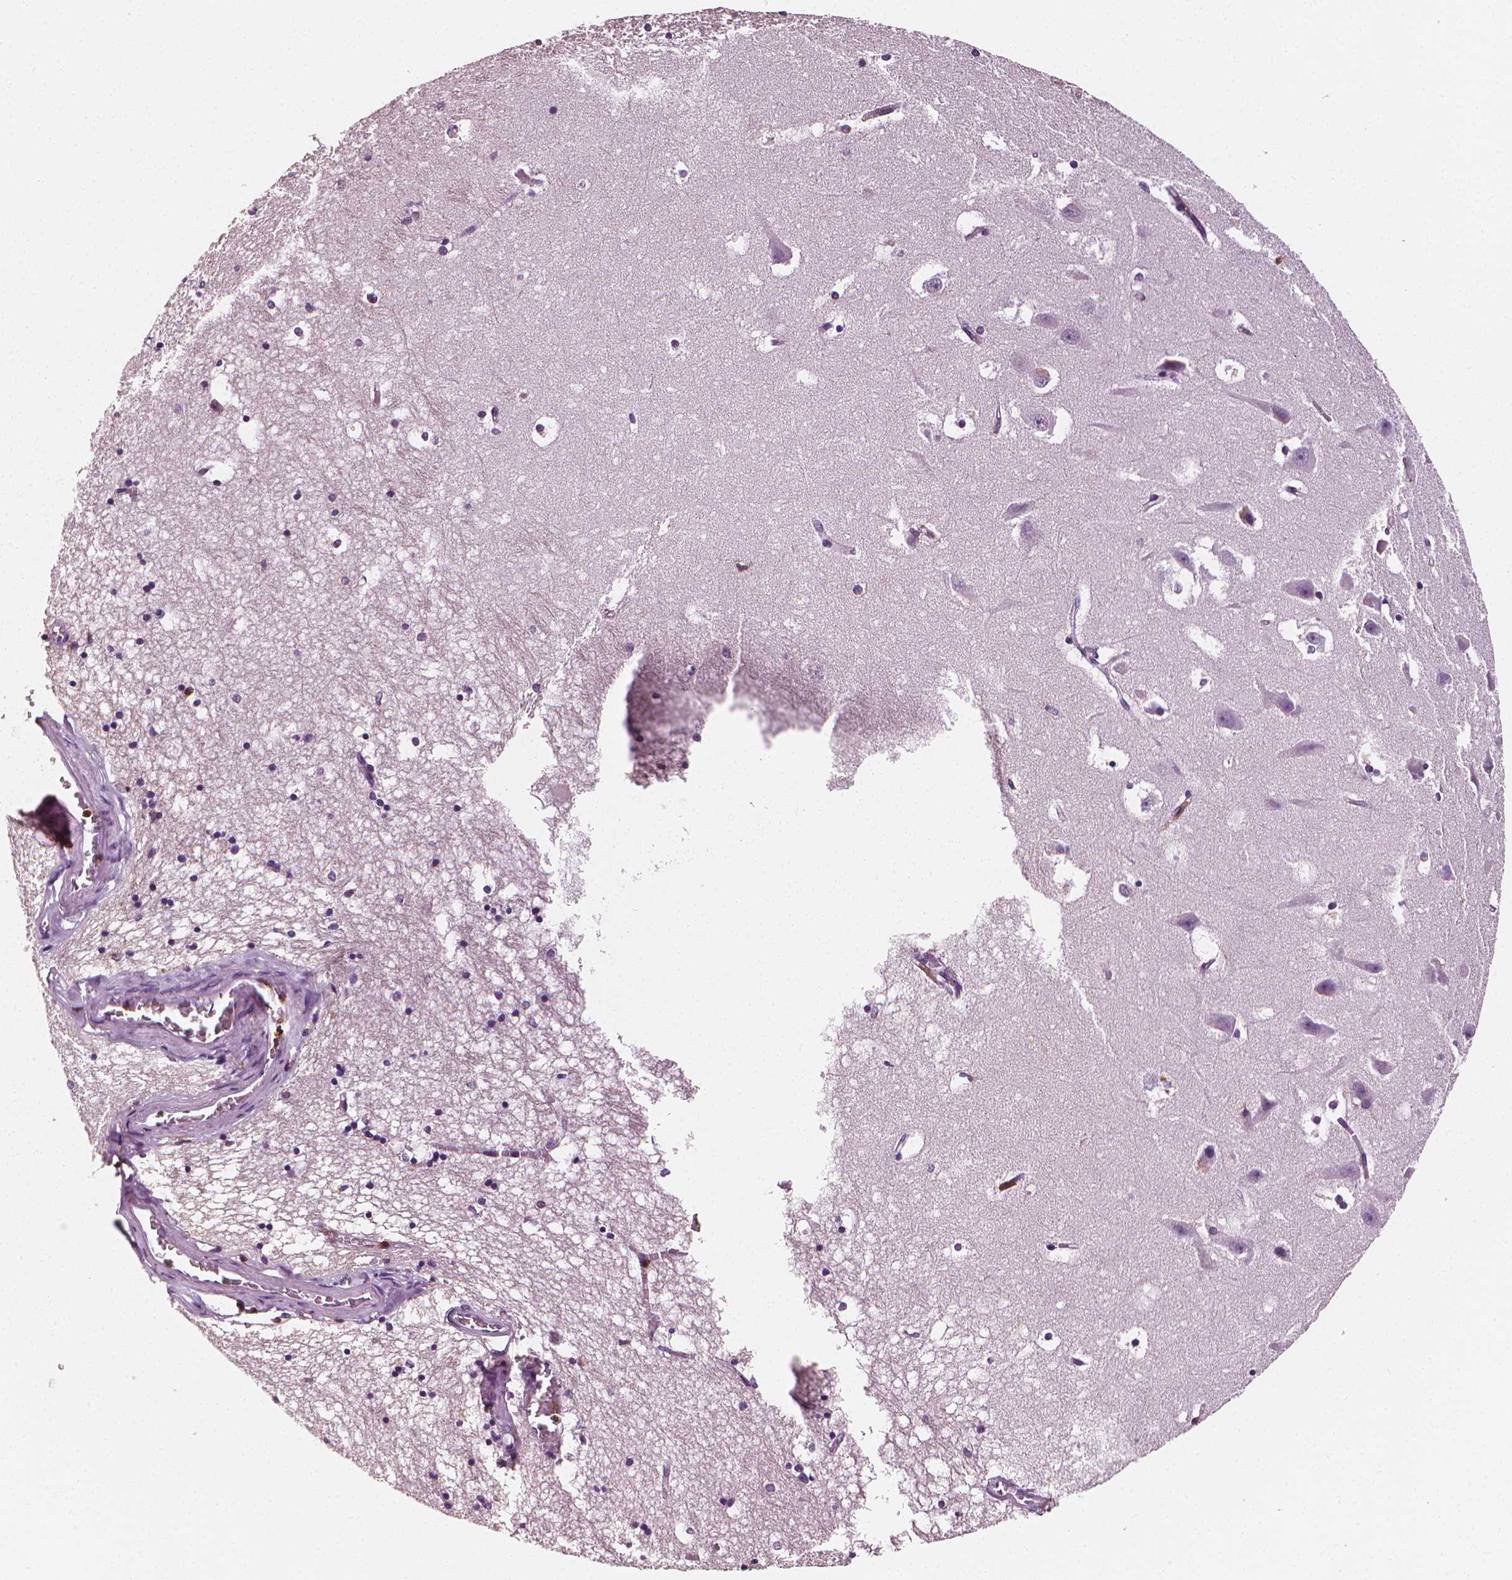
{"staining": {"intensity": "negative", "quantity": "none", "location": "none"}, "tissue": "hippocampus", "cell_type": "Glial cells", "image_type": "normal", "snomed": [{"axis": "morphology", "description": "Normal tissue, NOS"}, {"axis": "topography", "description": "Hippocampus"}], "caption": "This is a image of IHC staining of unremarkable hippocampus, which shows no positivity in glial cells.", "gene": "PTPRC", "patient": {"sex": "male", "age": 58}}